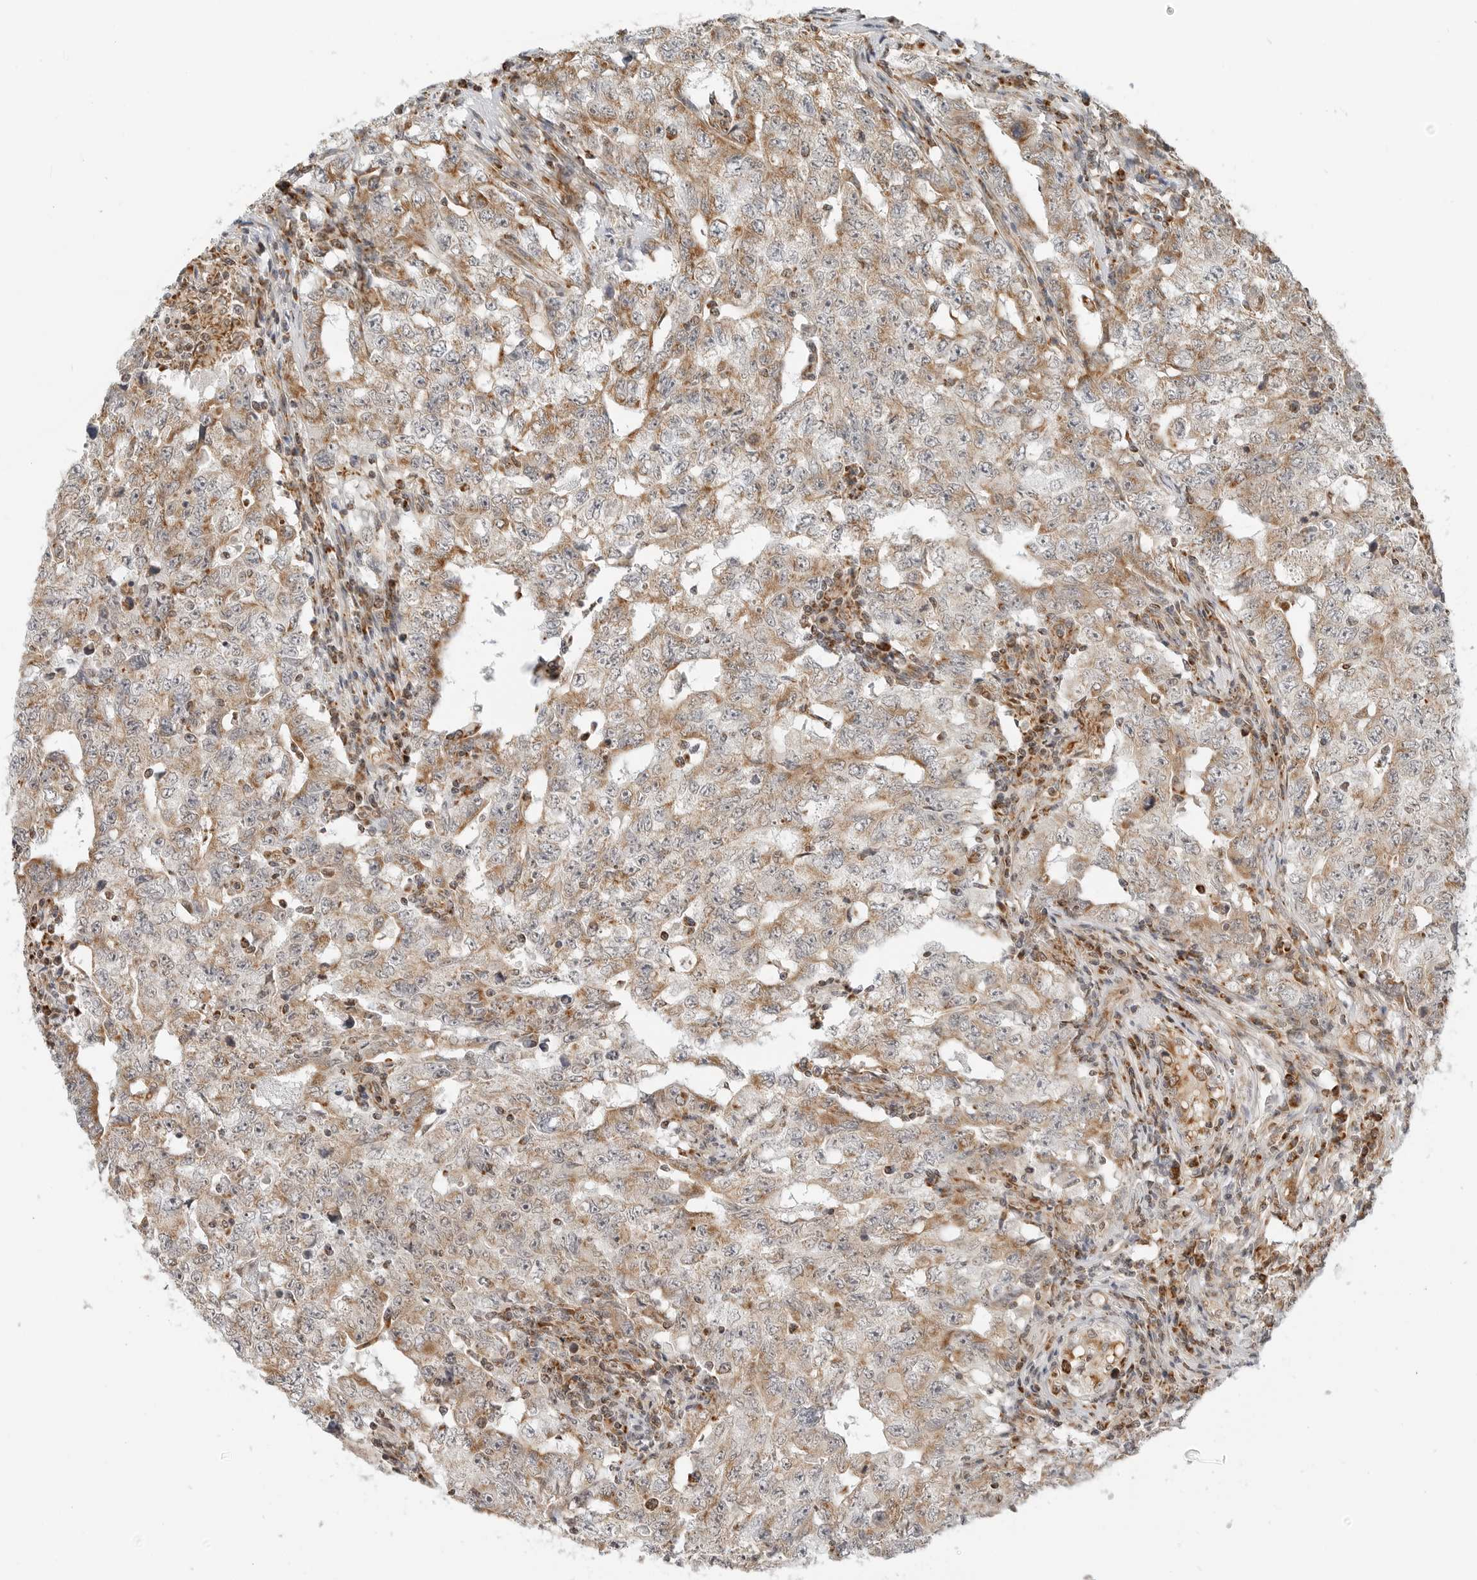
{"staining": {"intensity": "moderate", "quantity": ">75%", "location": "cytoplasmic/membranous"}, "tissue": "testis cancer", "cell_type": "Tumor cells", "image_type": "cancer", "snomed": [{"axis": "morphology", "description": "Carcinoma, Embryonal, NOS"}, {"axis": "topography", "description": "Testis"}], "caption": "A micrograph of human testis embryonal carcinoma stained for a protein demonstrates moderate cytoplasmic/membranous brown staining in tumor cells.", "gene": "POLR3GL", "patient": {"sex": "male", "age": 26}}